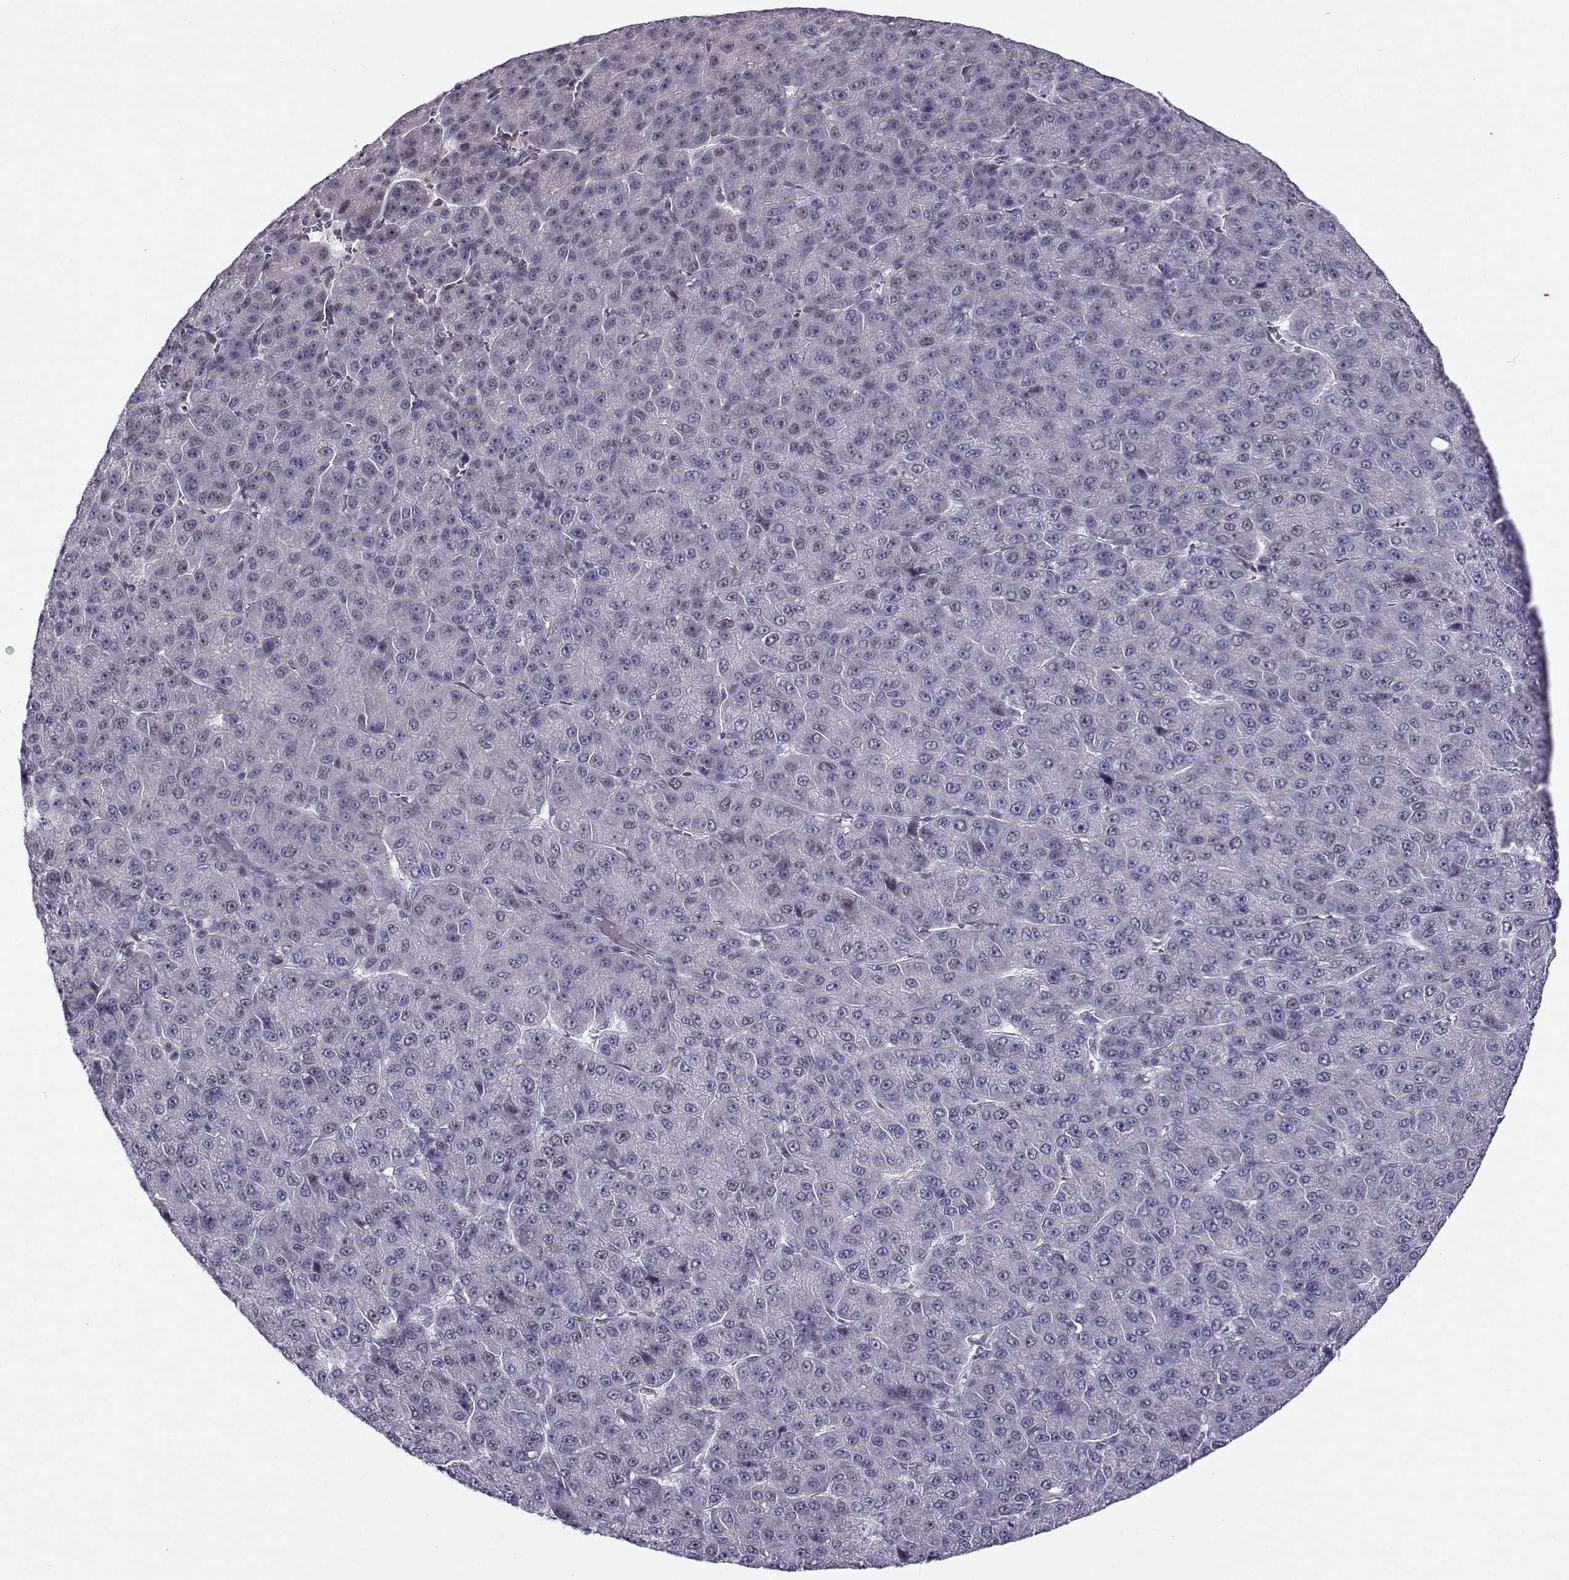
{"staining": {"intensity": "negative", "quantity": "none", "location": "none"}, "tissue": "liver cancer", "cell_type": "Tumor cells", "image_type": "cancer", "snomed": [{"axis": "morphology", "description": "Carcinoma, Hepatocellular, NOS"}, {"axis": "topography", "description": "Liver"}], "caption": "Photomicrograph shows no significant protein staining in tumor cells of liver cancer.", "gene": "BACH1", "patient": {"sex": "male", "age": 67}}